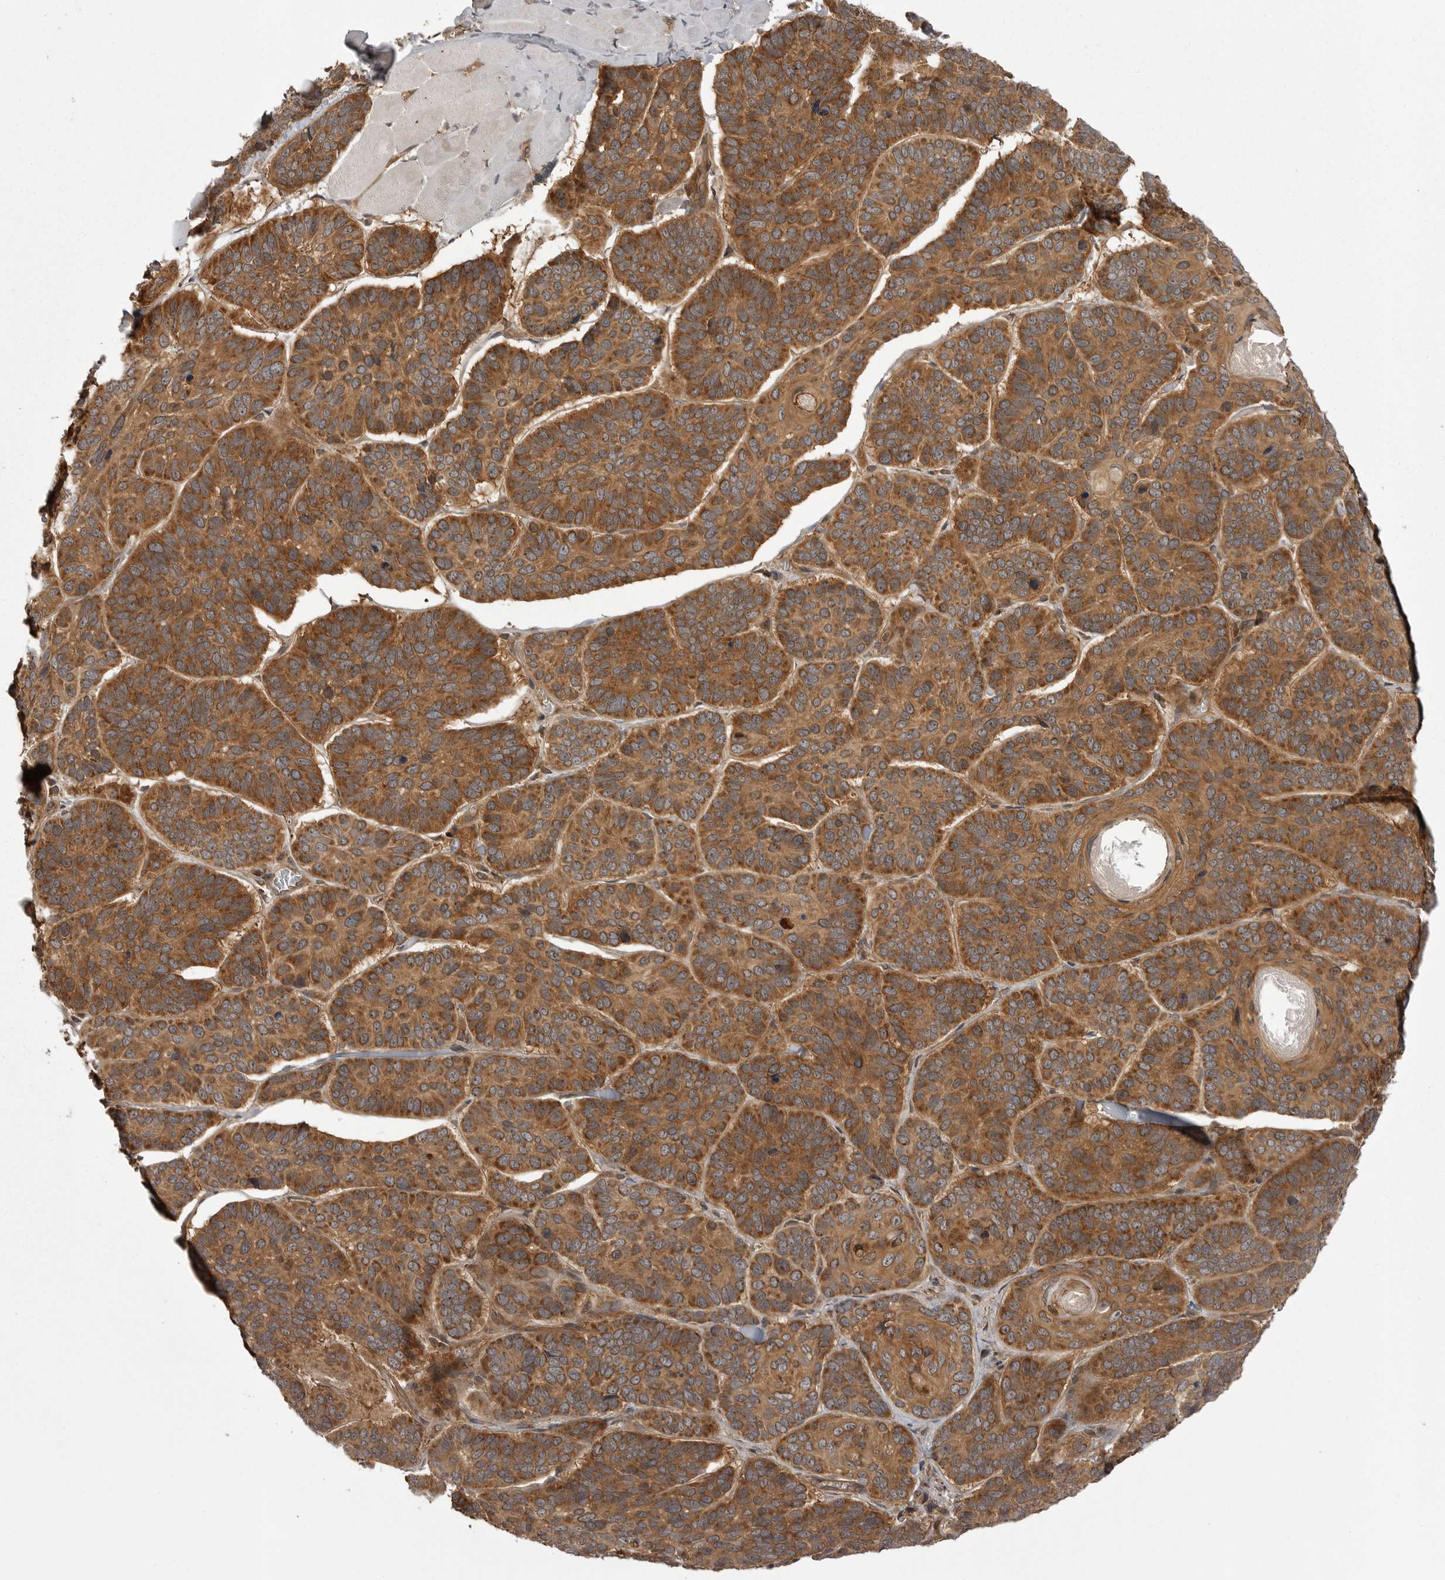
{"staining": {"intensity": "moderate", "quantity": ">75%", "location": "cytoplasmic/membranous"}, "tissue": "skin cancer", "cell_type": "Tumor cells", "image_type": "cancer", "snomed": [{"axis": "morphology", "description": "Basal cell carcinoma"}, {"axis": "topography", "description": "Skin"}], "caption": "This photomicrograph reveals immunohistochemistry (IHC) staining of skin basal cell carcinoma, with medium moderate cytoplasmic/membranous expression in about >75% of tumor cells.", "gene": "STK24", "patient": {"sex": "male", "age": 62}}